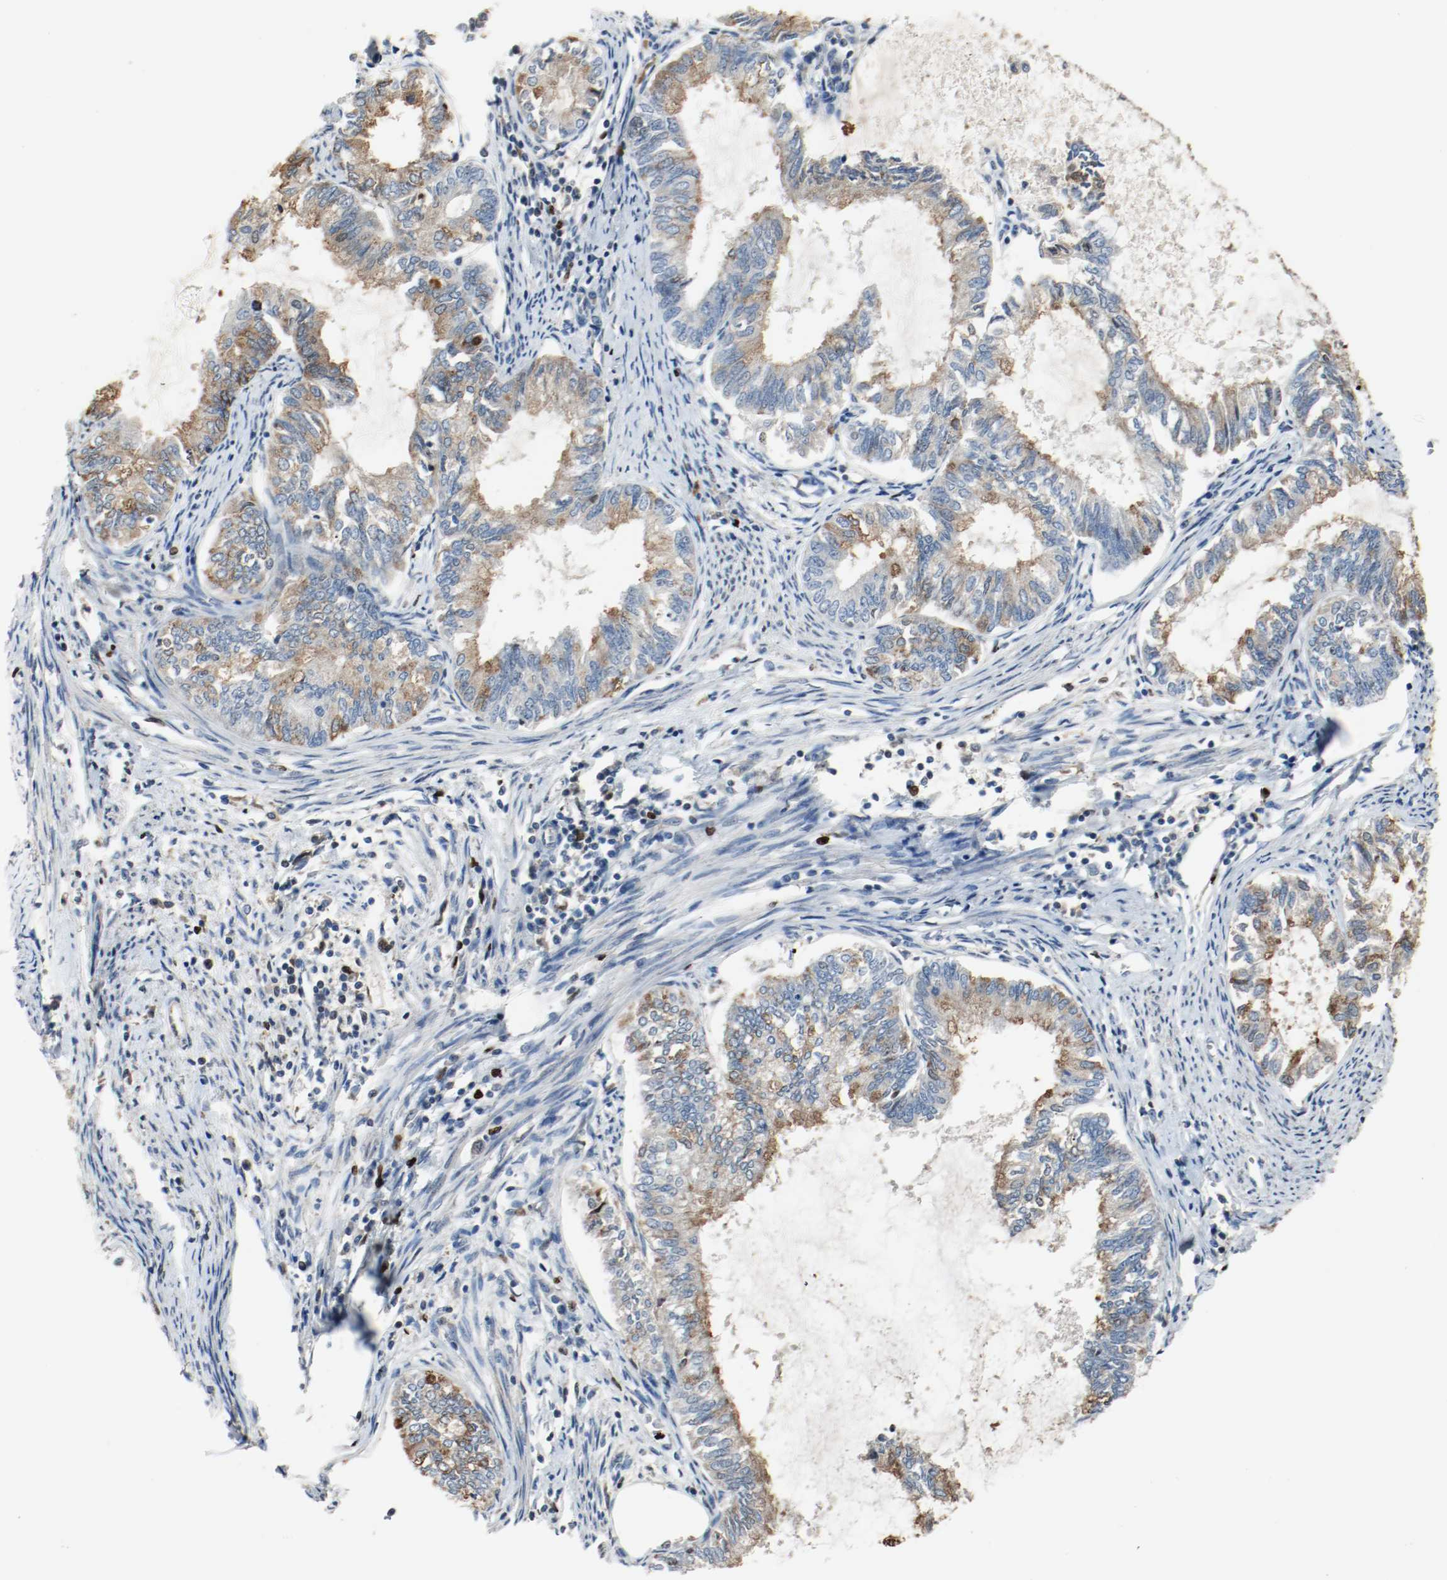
{"staining": {"intensity": "moderate", "quantity": "25%-75%", "location": "cytoplasmic/membranous"}, "tissue": "endometrial cancer", "cell_type": "Tumor cells", "image_type": "cancer", "snomed": [{"axis": "morphology", "description": "Adenocarcinoma, NOS"}, {"axis": "topography", "description": "Endometrium"}], "caption": "Protein staining of endometrial cancer (adenocarcinoma) tissue reveals moderate cytoplasmic/membranous expression in about 25%-75% of tumor cells. (Brightfield microscopy of DAB IHC at high magnification).", "gene": "BLK", "patient": {"sex": "female", "age": 86}}